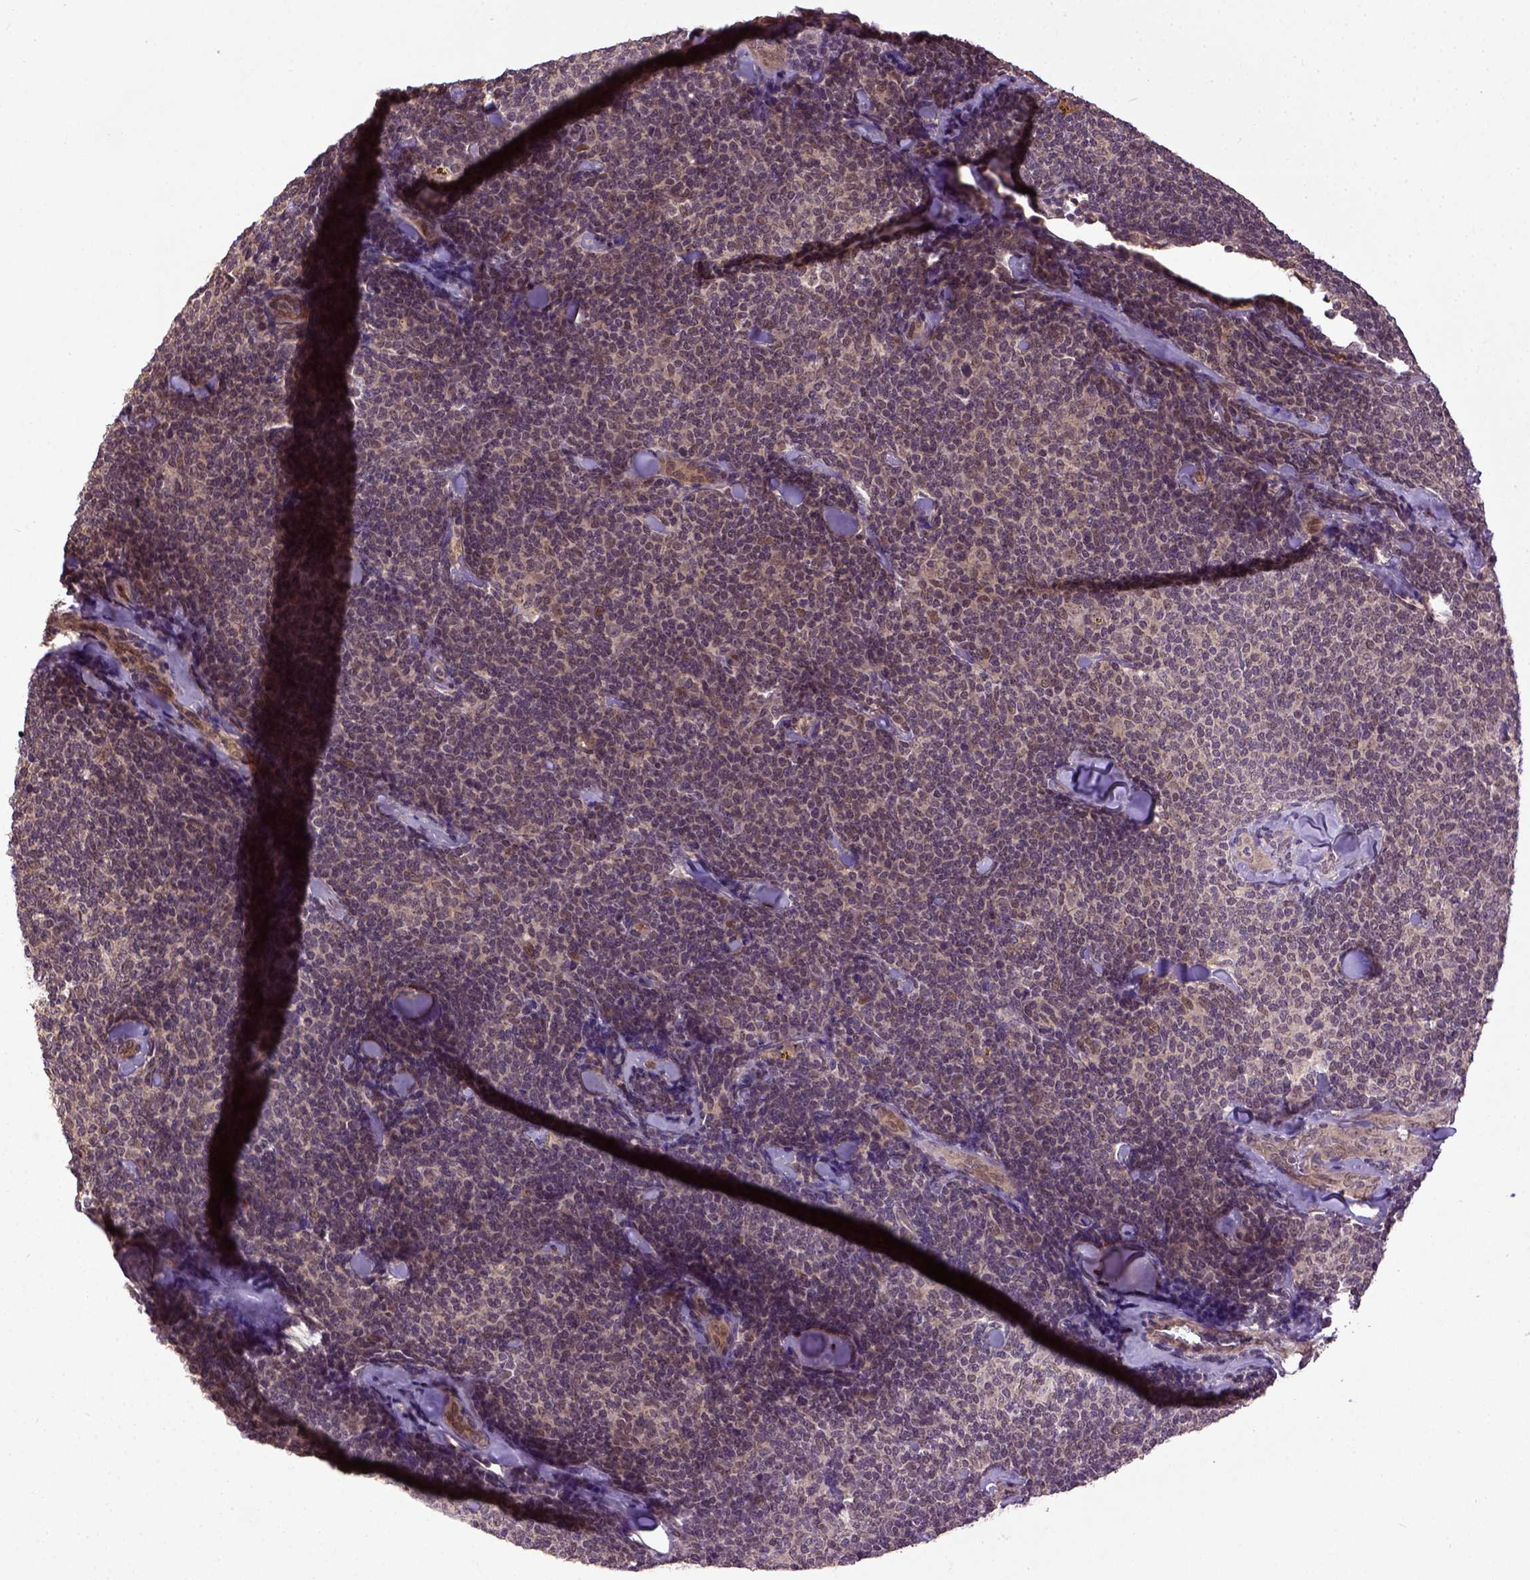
{"staining": {"intensity": "moderate", "quantity": ">75%", "location": "nuclear"}, "tissue": "lymphoma", "cell_type": "Tumor cells", "image_type": "cancer", "snomed": [{"axis": "morphology", "description": "Malignant lymphoma, non-Hodgkin's type, Low grade"}, {"axis": "topography", "description": "Lymph node"}], "caption": "IHC micrograph of human lymphoma stained for a protein (brown), which shows medium levels of moderate nuclear staining in approximately >75% of tumor cells.", "gene": "UBA3", "patient": {"sex": "female", "age": 56}}